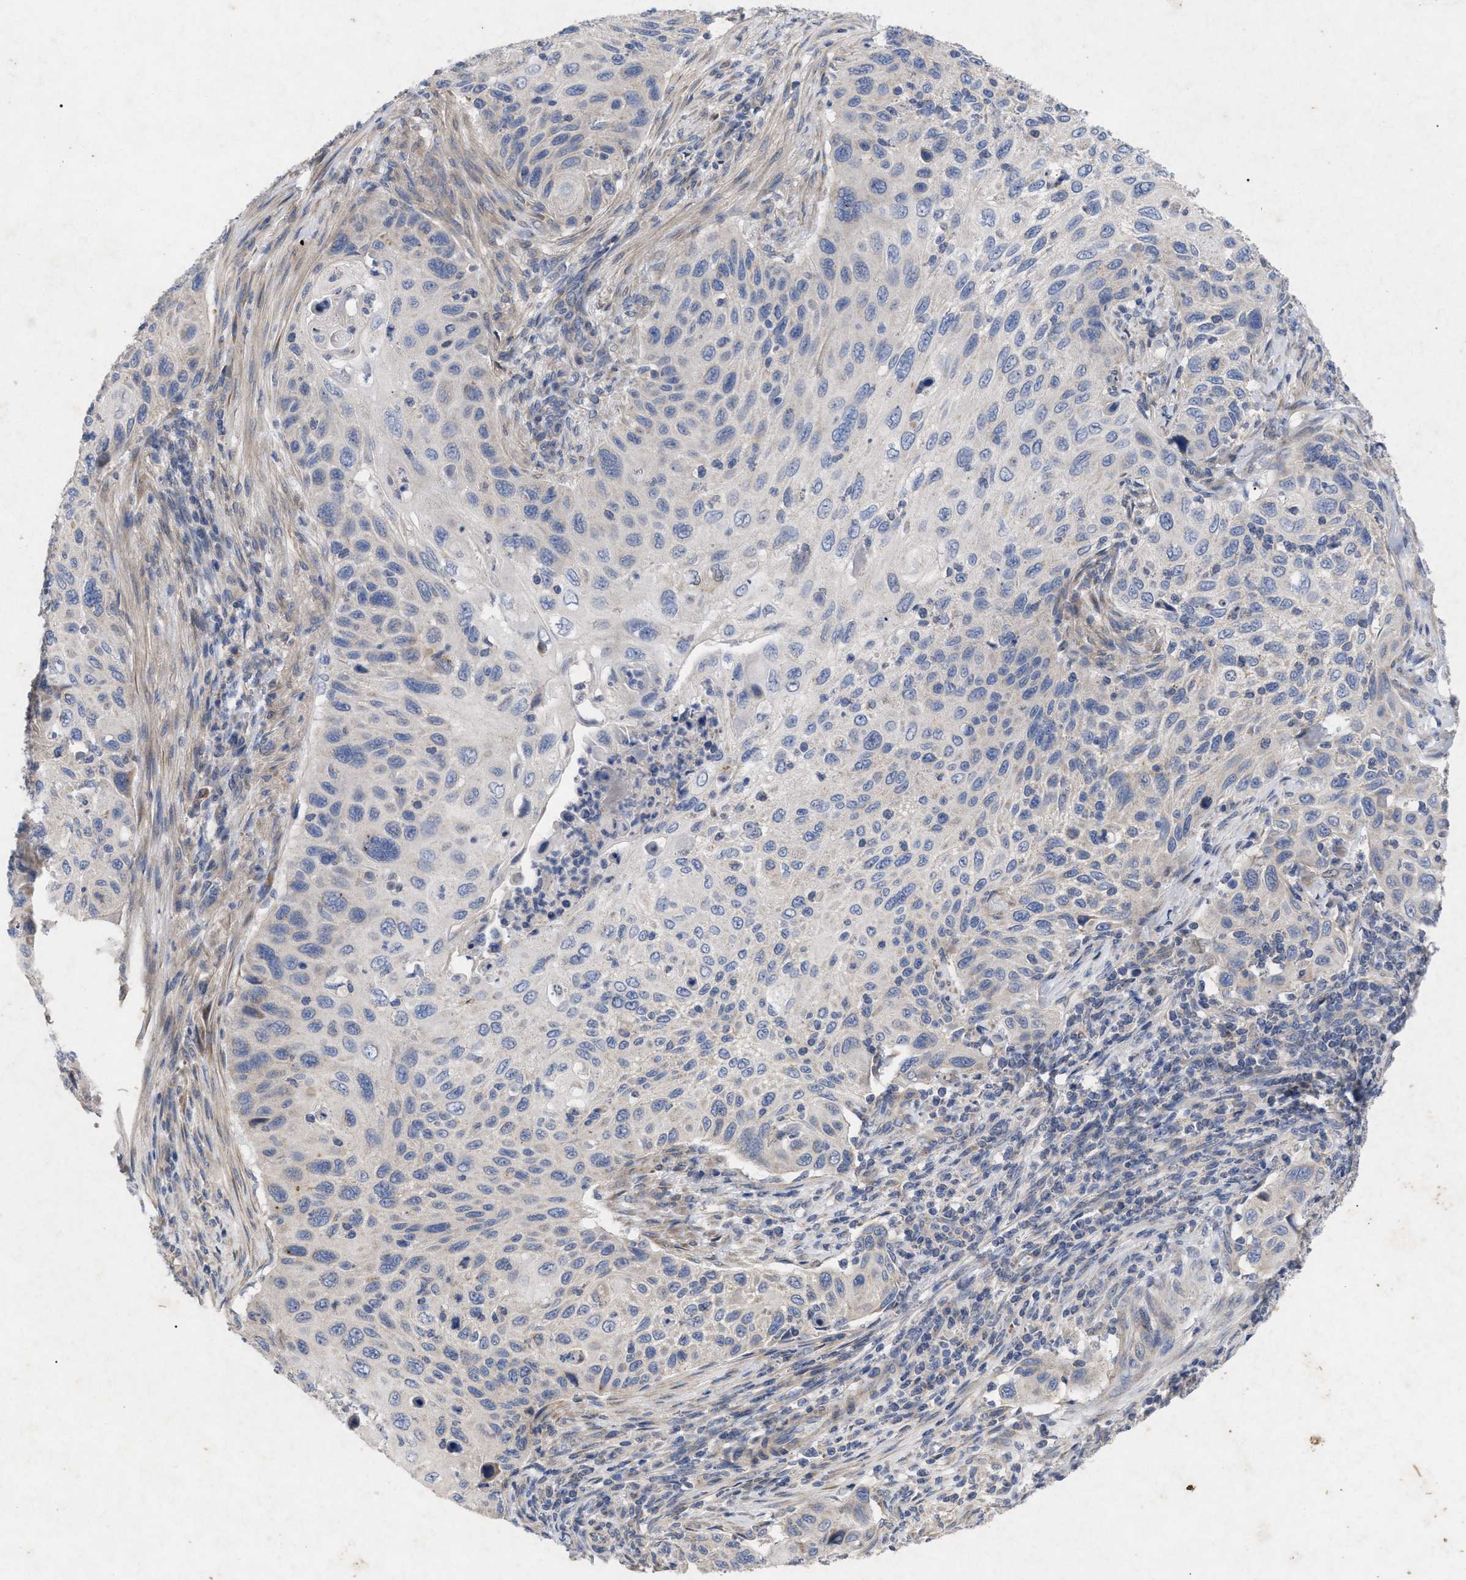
{"staining": {"intensity": "weak", "quantity": "<25%", "location": "cytoplasmic/membranous"}, "tissue": "cervical cancer", "cell_type": "Tumor cells", "image_type": "cancer", "snomed": [{"axis": "morphology", "description": "Squamous cell carcinoma, NOS"}, {"axis": "topography", "description": "Cervix"}], "caption": "Immunohistochemical staining of human cervical cancer displays no significant staining in tumor cells. (Stains: DAB immunohistochemistry (IHC) with hematoxylin counter stain, Microscopy: brightfield microscopy at high magnification).", "gene": "VIP", "patient": {"sex": "female", "age": 70}}